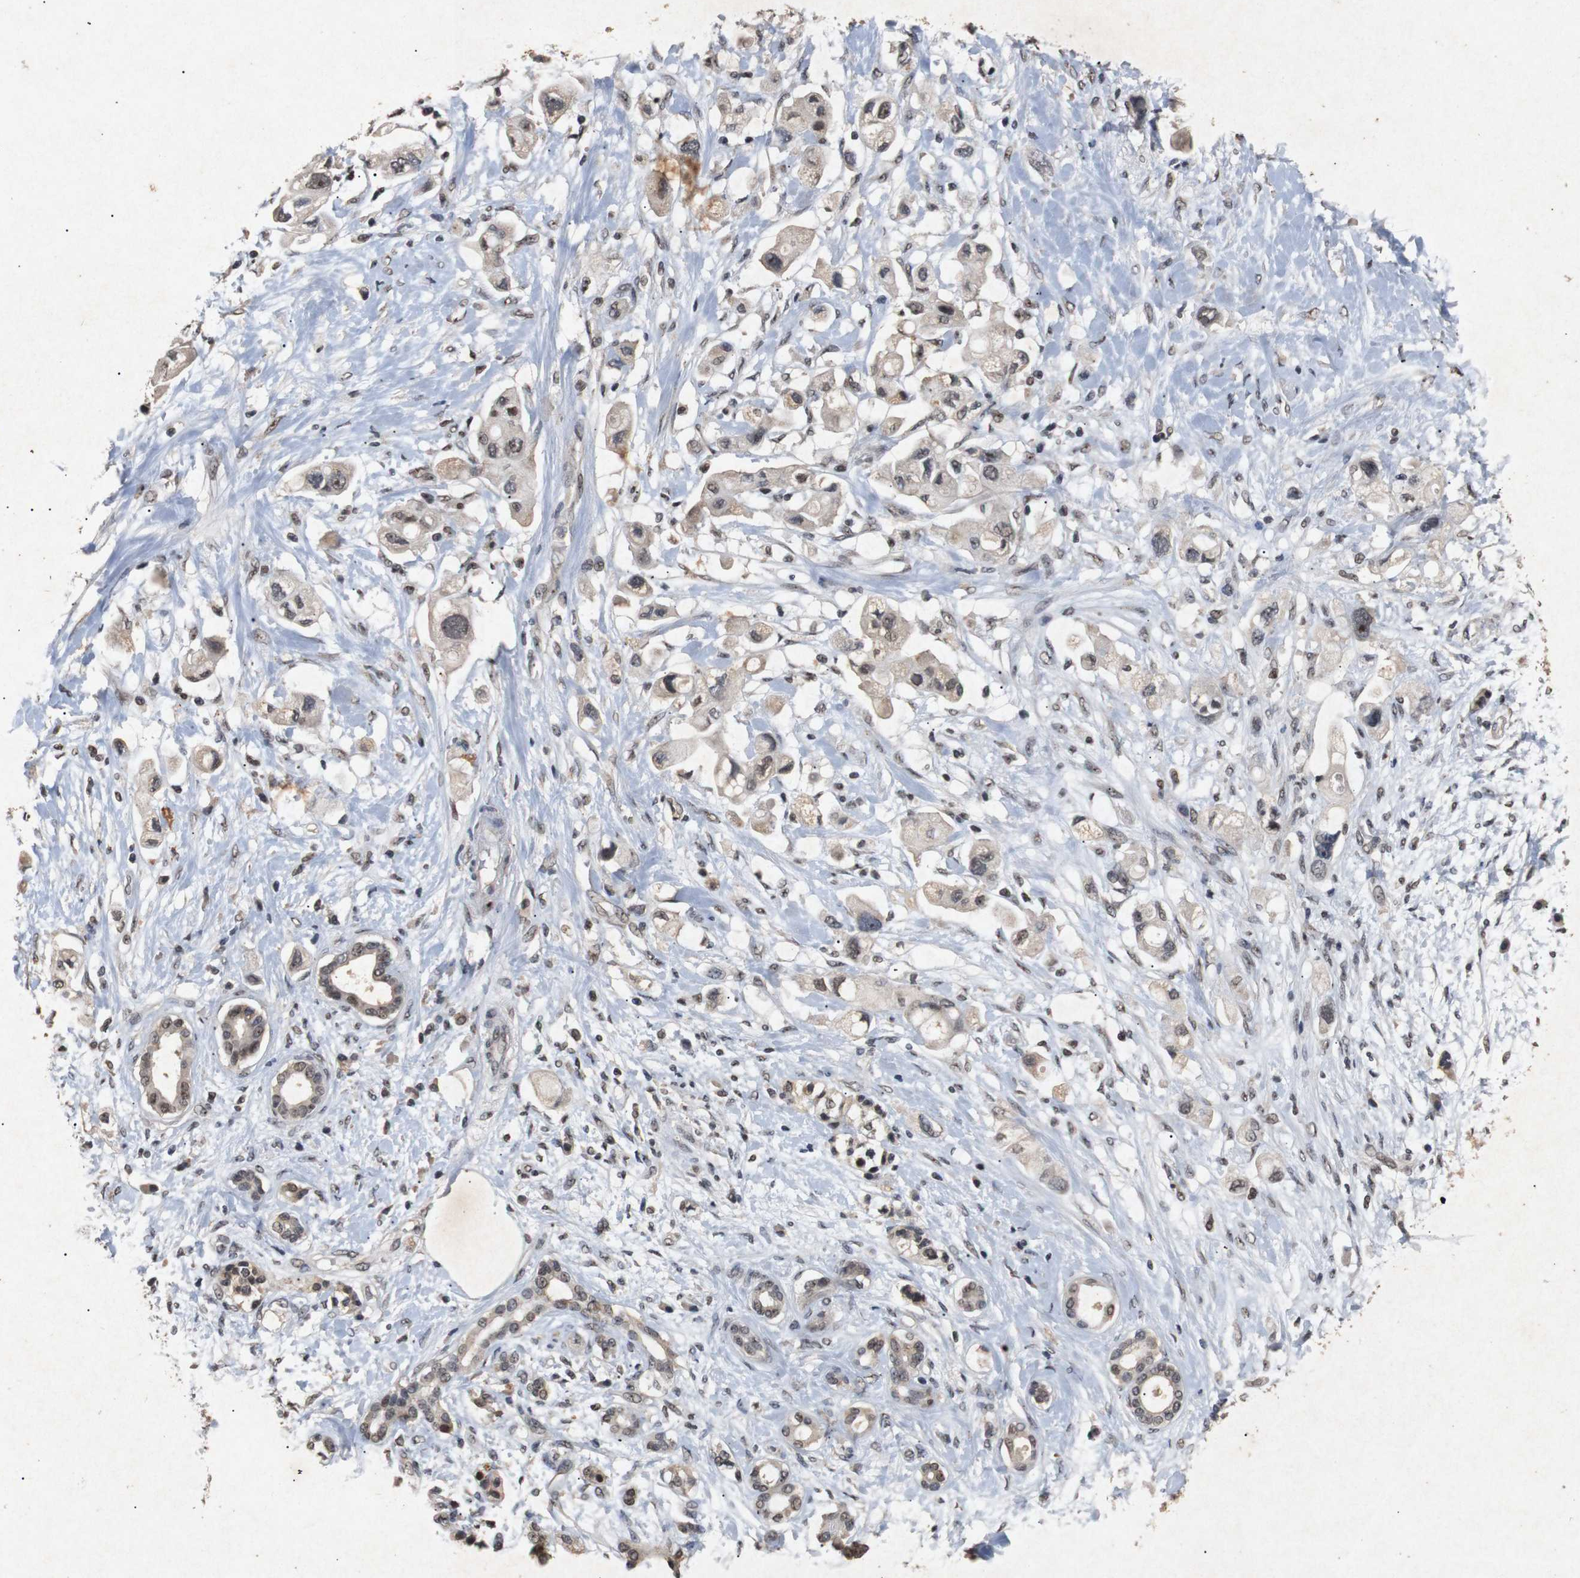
{"staining": {"intensity": "moderate", "quantity": "25%-75%", "location": "nuclear"}, "tissue": "pancreatic cancer", "cell_type": "Tumor cells", "image_type": "cancer", "snomed": [{"axis": "morphology", "description": "Adenocarcinoma, NOS"}, {"axis": "topography", "description": "Pancreas"}], "caption": "Moderate nuclear staining is seen in approximately 25%-75% of tumor cells in adenocarcinoma (pancreatic).", "gene": "PARN", "patient": {"sex": "female", "age": 56}}